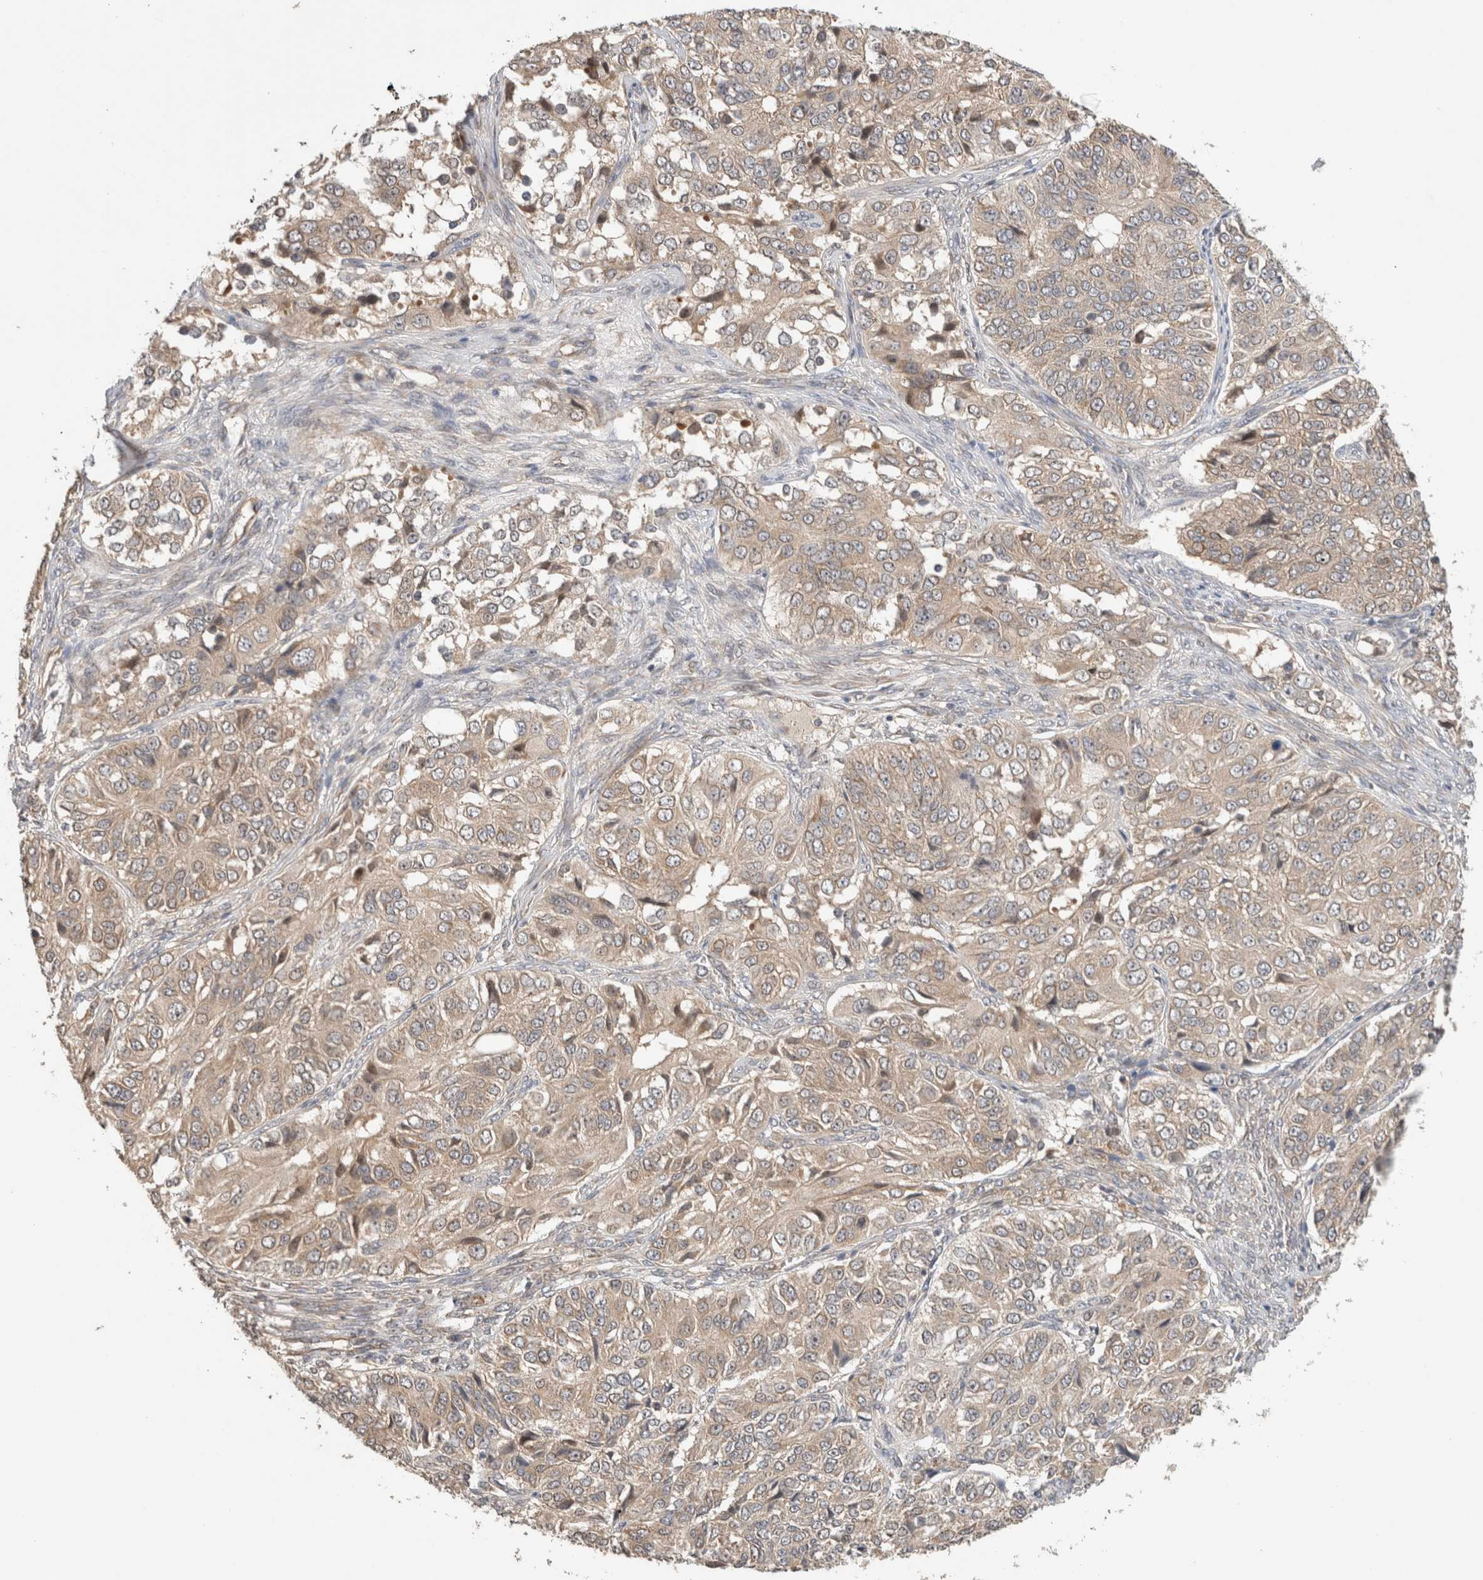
{"staining": {"intensity": "weak", "quantity": ">75%", "location": "cytoplasmic/membranous"}, "tissue": "ovarian cancer", "cell_type": "Tumor cells", "image_type": "cancer", "snomed": [{"axis": "morphology", "description": "Carcinoma, endometroid"}, {"axis": "topography", "description": "Ovary"}], "caption": "There is low levels of weak cytoplasmic/membranous staining in tumor cells of ovarian endometroid carcinoma, as demonstrated by immunohistochemical staining (brown color).", "gene": "PUM1", "patient": {"sex": "female", "age": 51}}